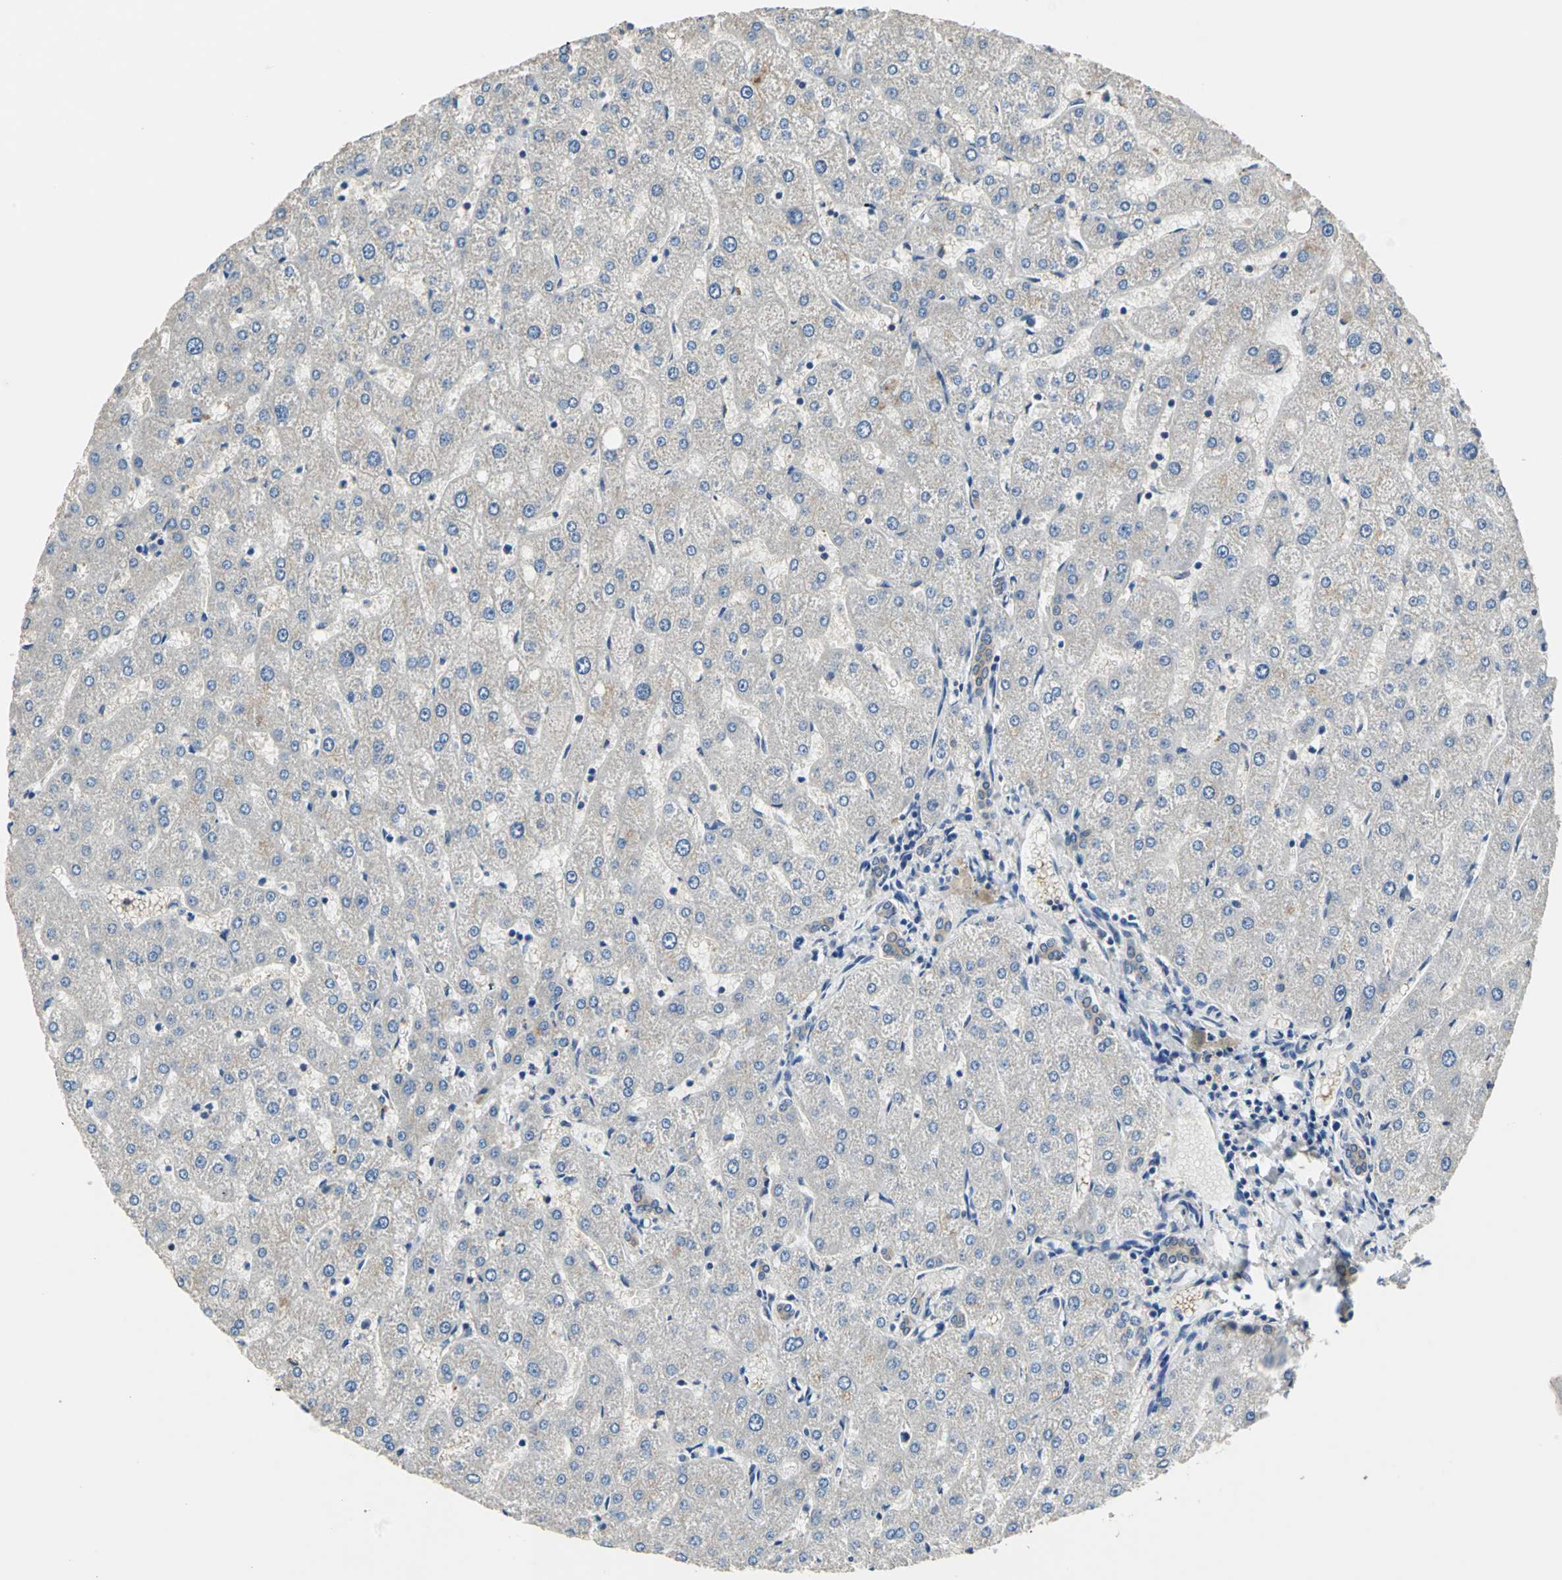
{"staining": {"intensity": "weak", "quantity": ">75%", "location": "cytoplasmic/membranous"}, "tissue": "liver", "cell_type": "Cholangiocytes", "image_type": "normal", "snomed": [{"axis": "morphology", "description": "Normal tissue, NOS"}, {"axis": "topography", "description": "Liver"}], "caption": "A brown stain shows weak cytoplasmic/membranous expression of a protein in cholangiocytes of benign human liver.", "gene": "PRKCA", "patient": {"sex": "male", "age": 67}}